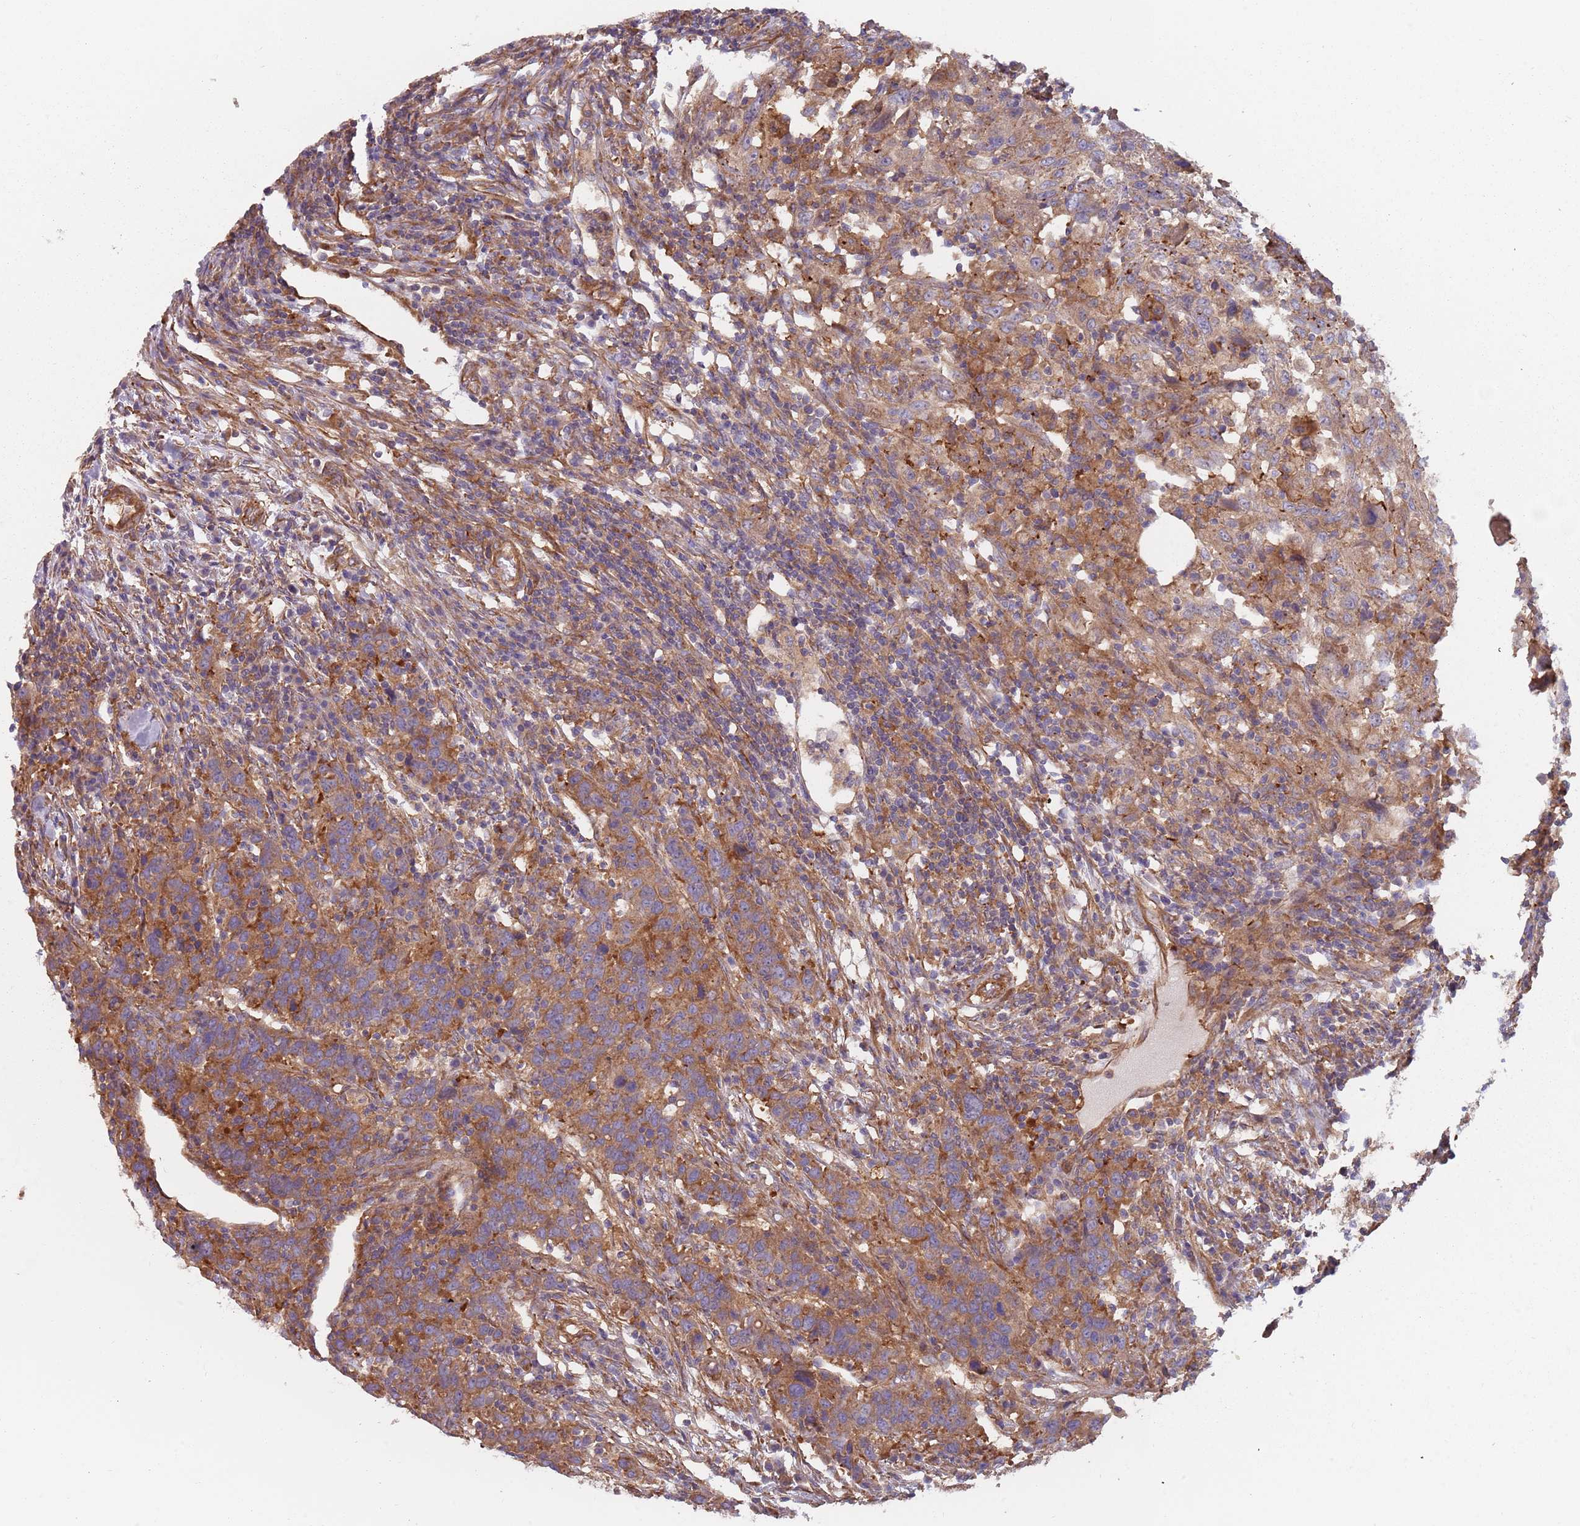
{"staining": {"intensity": "moderate", "quantity": ">75%", "location": "cytoplasmic/membranous"}, "tissue": "urothelial cancer", "cell_type": "Tumor cells", "image_type": "cancer", "snomed": [{"axis": "morphology", "description": "Urothelial carcinoma, High grade"}, {"axis": "topography", "description": "Urinary bladder"}], "caption": "High-power microscopy captured an immunohistochemistry (IHC) micrograph of urothelial carcinoma (high-grade), revealing moderate cytoplasmic/membranous expression in about >75% of tumor cells.", "gene": "SPDL1", "patient": {"sex": "male", "age": 61}}